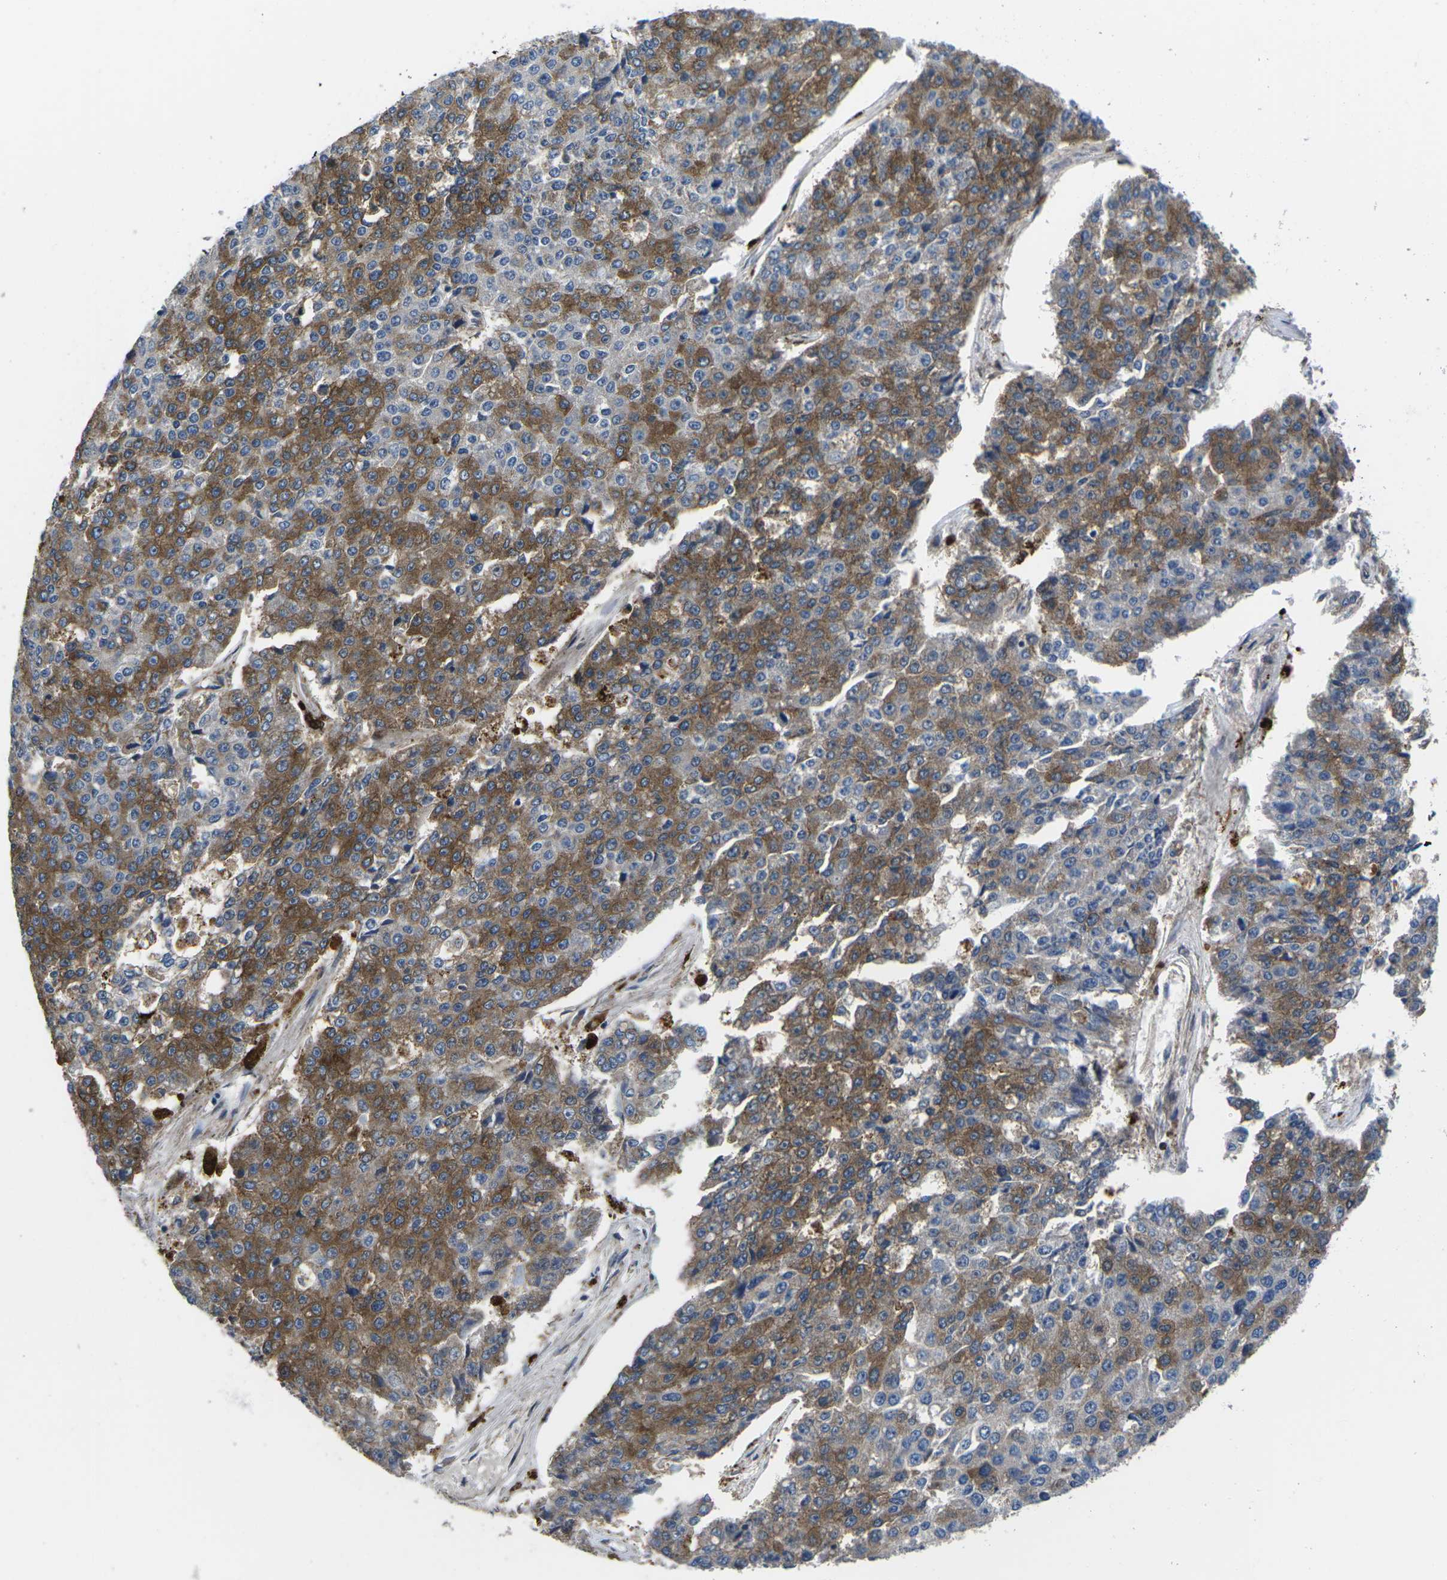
{"staining": {"intensity": "strong", "quantity": ">75%", "location": "cytoplasmic/membranous"}, "tissue": "pancreatic cancer", "cell_type": "Tumor cells", "image_type": "cancer", "snomed": [{"axis": "morphology", "description": "Adenocarcinoma, NOS"}, {"axis": "topography", "description": "Pancreas"}], "caption": "This is a photomicrograph of immunohistochemistry staining of pancreatic cancer (adenocarcinoma), which shows strong staining in the cytoplasmic/membranous of tumor cells.", "gene": "DLG1", "patient": {"sex": "male", "age": 50}}